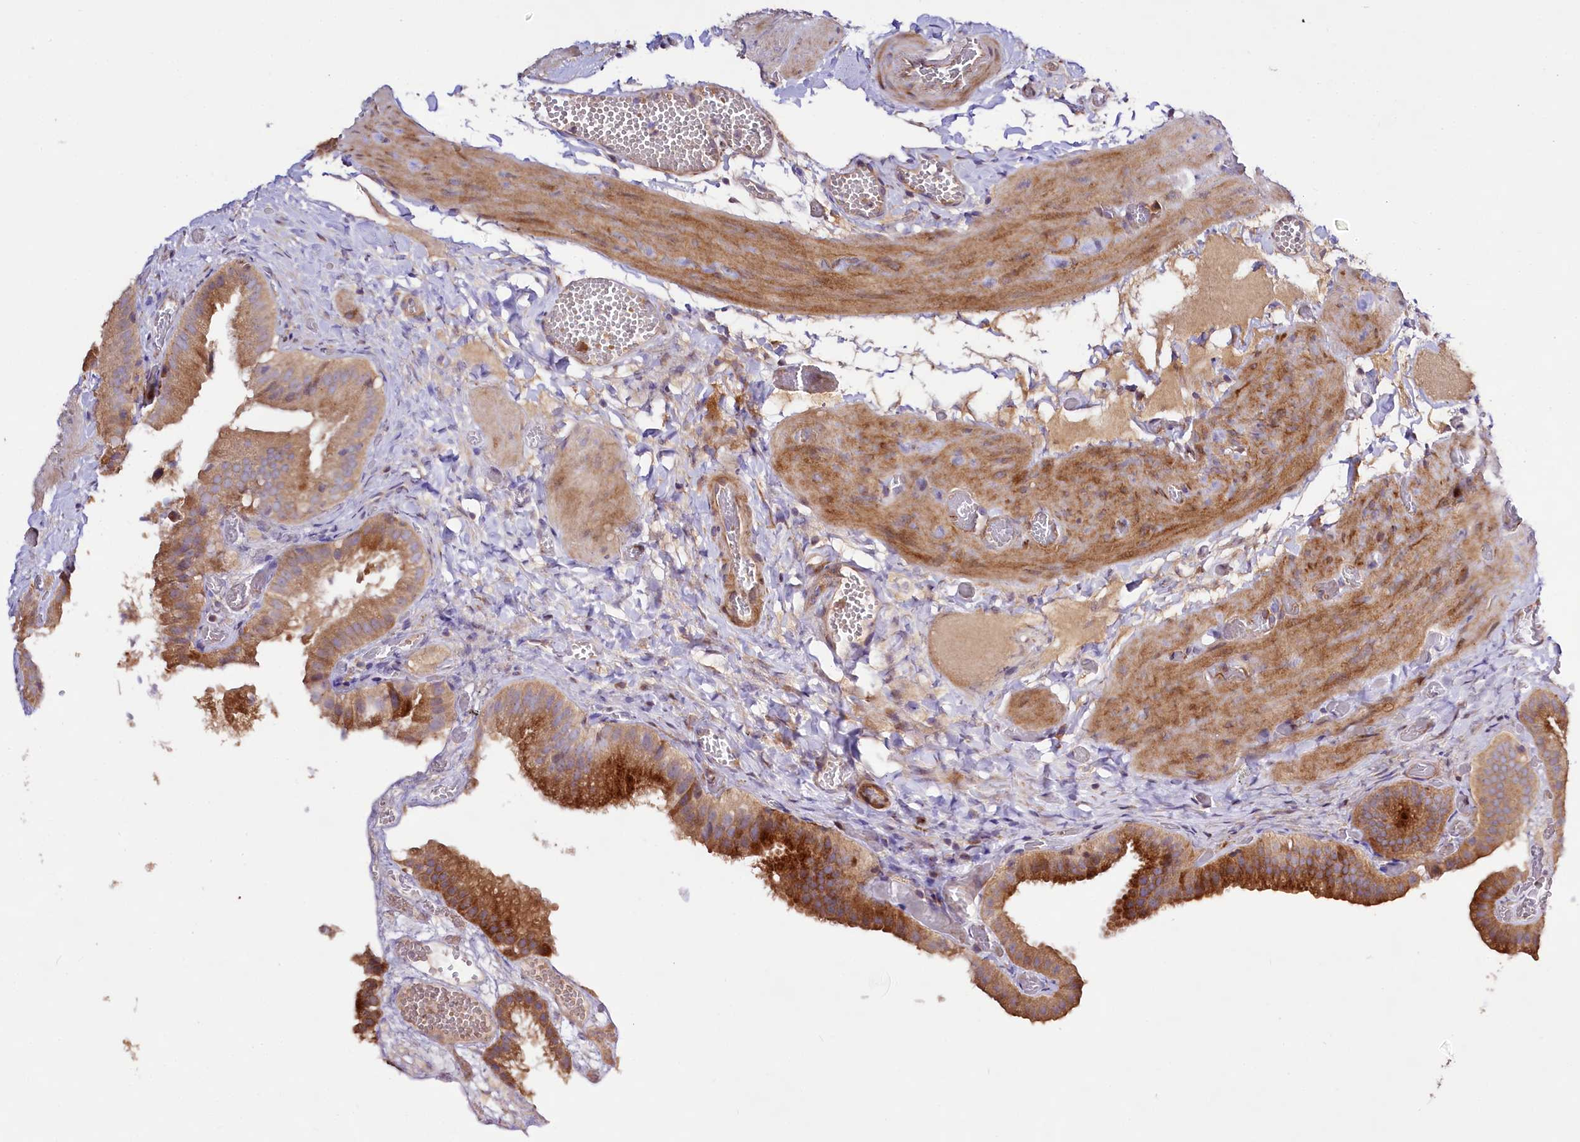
{"staining": {"intensity": "moderate", "quantity": ">75%", "location": "cytoplasmic/membranous"}, "tissue": "gallbladder", "cell_type": "Glandular cells", "image_type": "normal", "snomed": [{"axis": "morphology", "description": "Normal tissue, NOS"}, {"axis": "topography", "description": "Gallbladder"}], "caption": "A brown stain shows moderate cytoplasmic/membranous positivity of a protein in glandular cells of benign human gallbladder.", "gene": "DMXL2", "patient": {"sex": "female", "age": 64}}